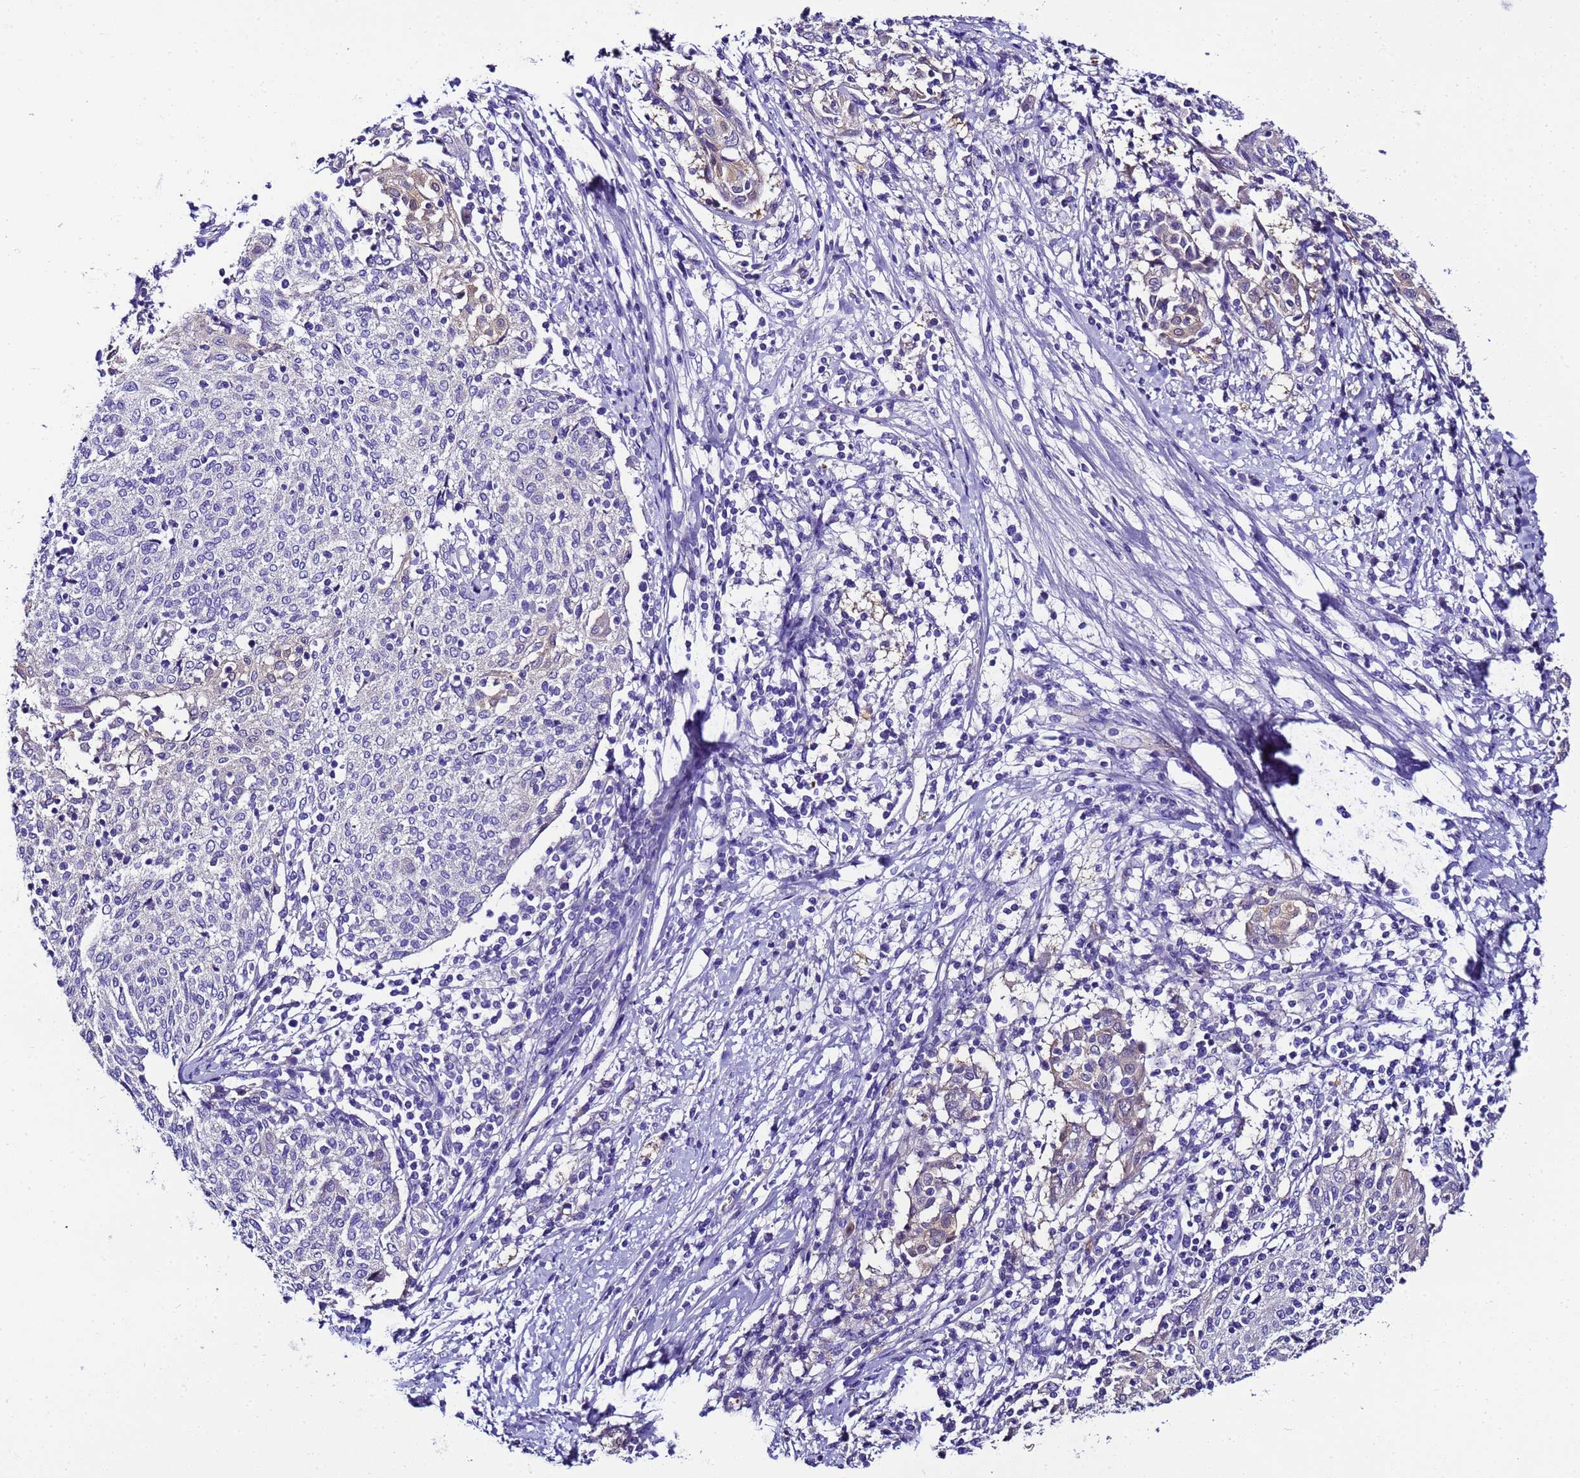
{"staining": {"intensity": "weak", "quantity": "<25%", "location": "cytoplasmic/membranous"}, "tissue": "cervical cancer", "cell_type": "Tumor cells", "image_type": "cancer", "snomed": [{"axis": "morphology", "description": "Squamous cell carcinoma, NOS"}, {"axis": "topography", "description": "Cervix"}], "caption": "Immunohistochemistry of human cervical cancer (squamous cell carcinoma) displays no staining in tumor cells. (Brightfield microscopy of DAB immunohistochemistry (IHC) at high magnification).", "gene": "UGT2A1", "patient": {"sex": "female", "age": 52}}